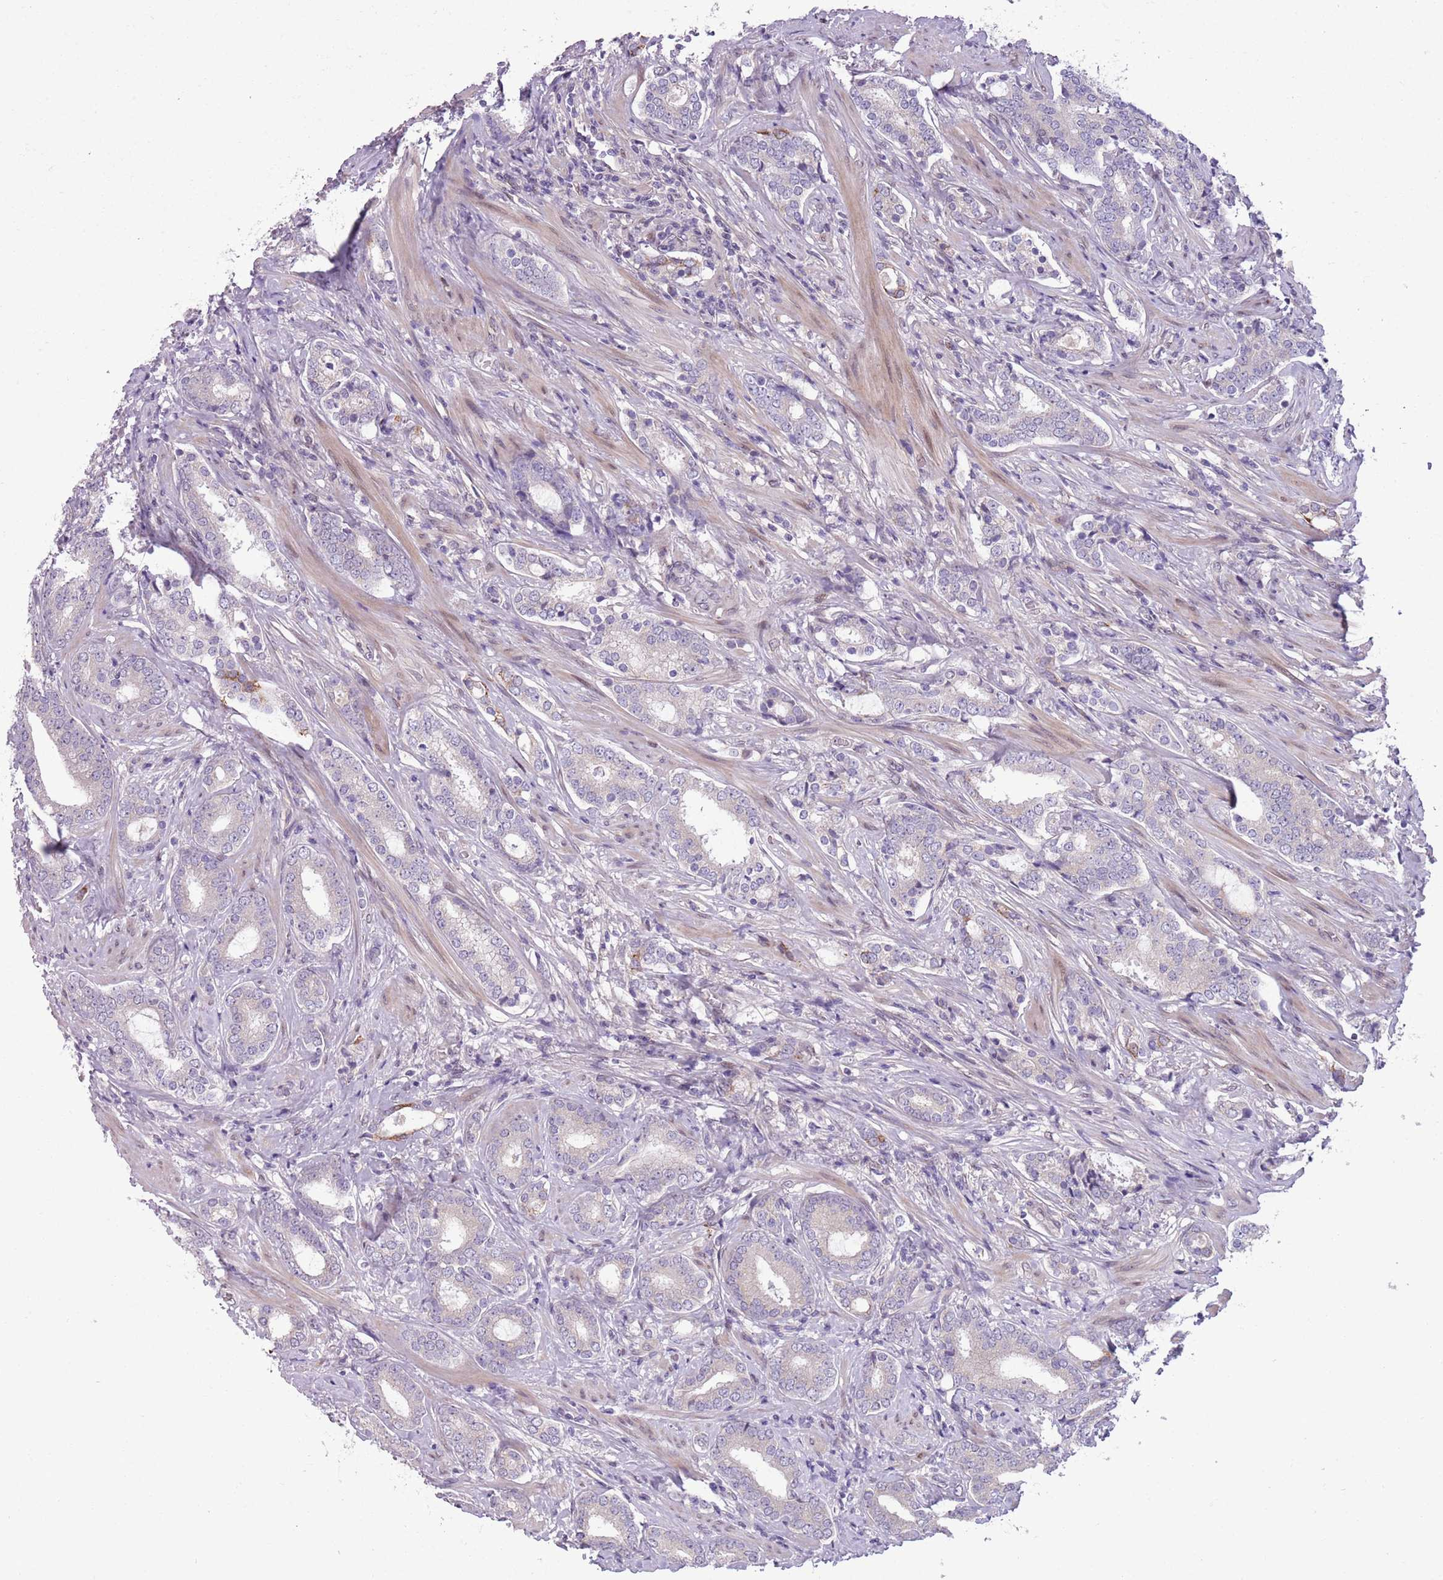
{"staining": {"intensity": "negative", "quantity": "none", "location": "none"}, "tissue": "prostate cancer", "cell_type": "Tumor cells", "image_type": "cancer", "snomed": [{"axis": "morphology", "description": "Adenocarcinoma, High grade"}, {"axis": "topography", "description": "Prostate"}], "caption": "Human prostate high-grade adenocarcinoma stained for a protein using immunohistochemistry demonstrates no expression in tumor cells.", "gene": "CCND2", "patient": {"sex": "male", "age": 63}}